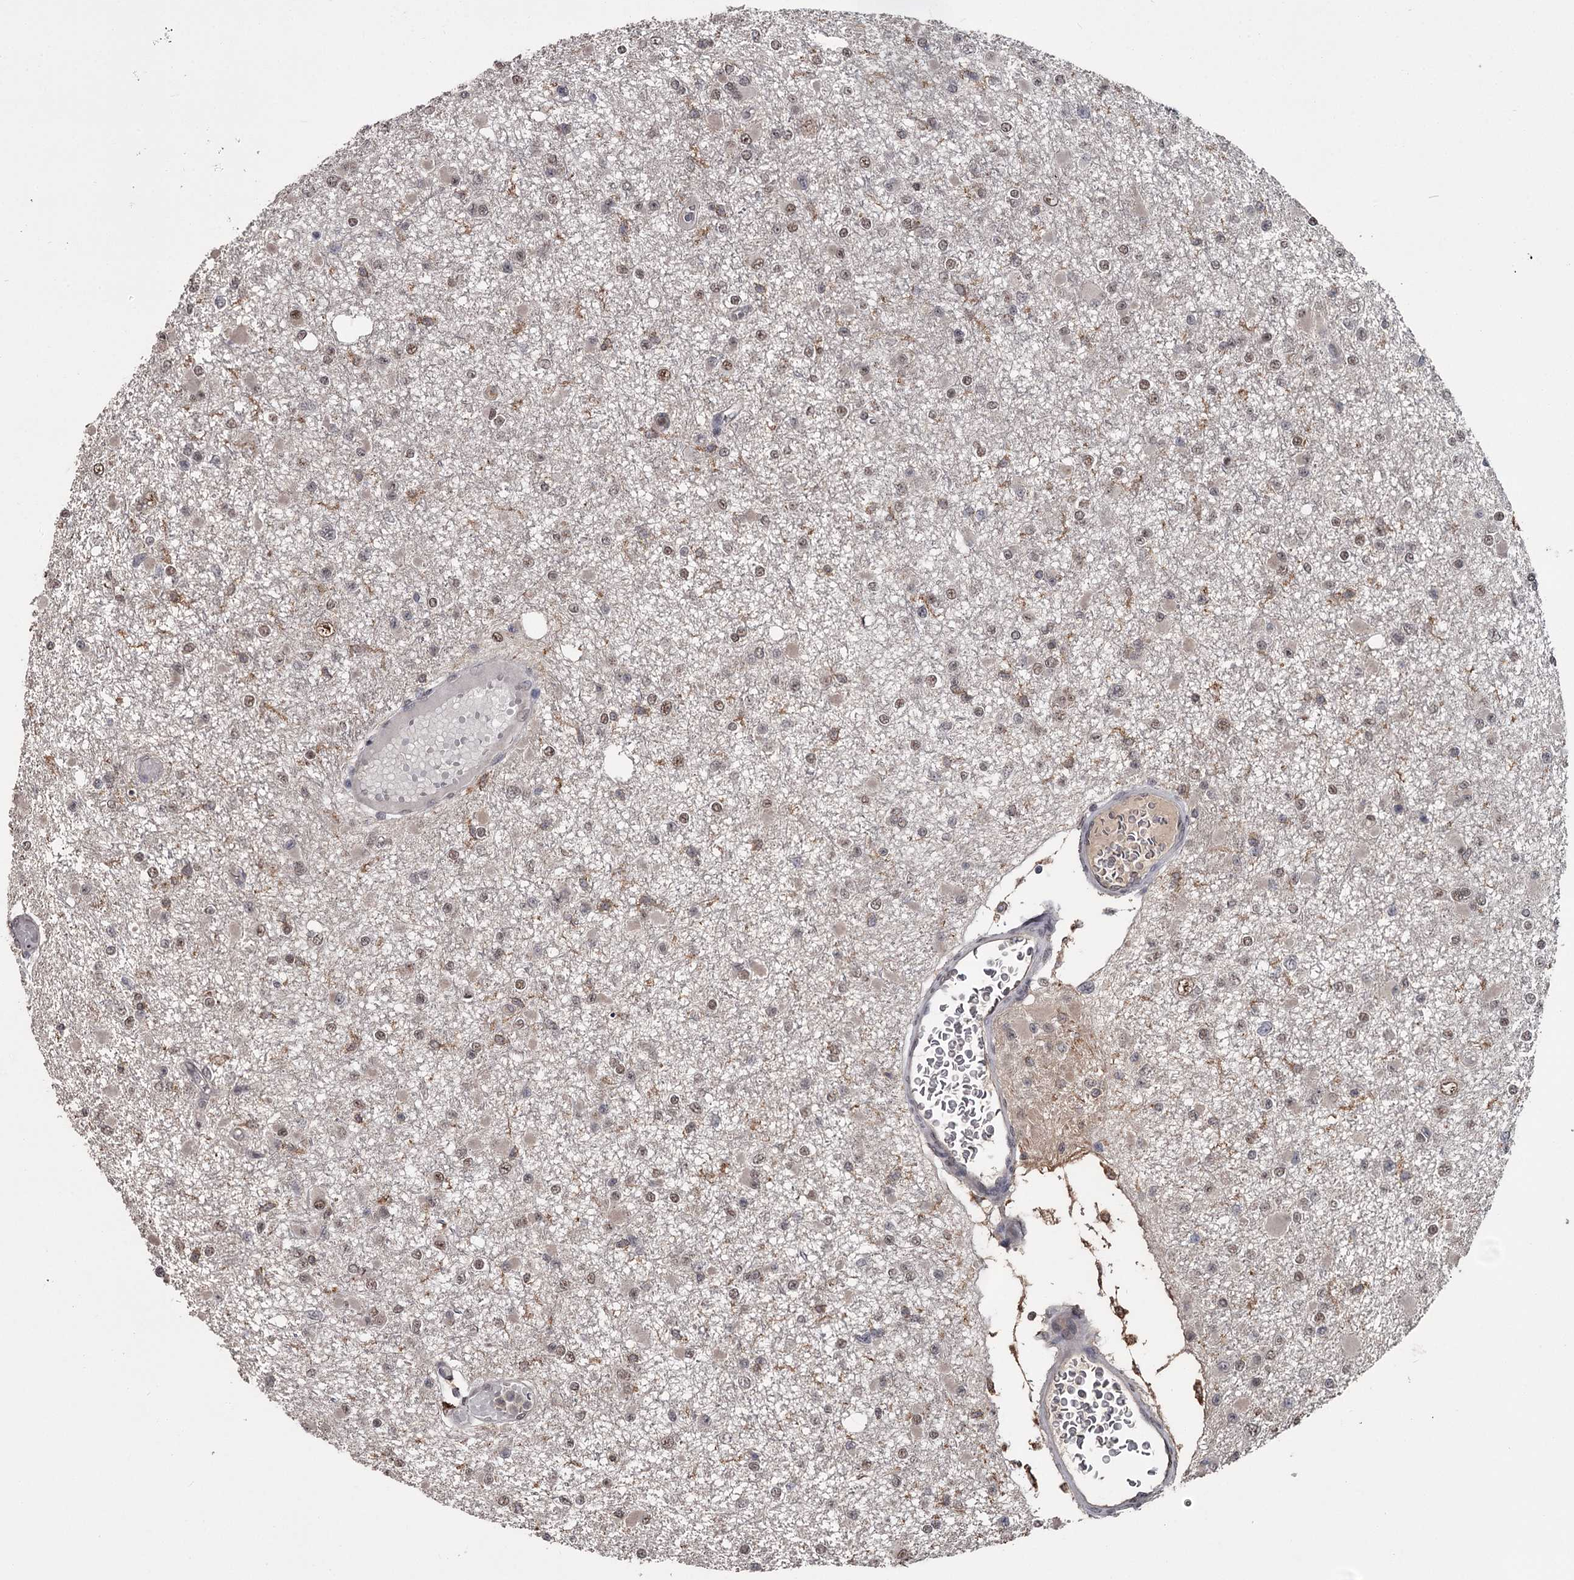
{"staining": {"intensity": "moderate", "quantity": "<25%", "location": "nuclear"}, "tissue": "glioma", "cell_type": "Tumor cells", "image_type": "cancer", "snomed": [{"axis": "morphology", "description": "Glioma, malignant, Low grade"}, {"axis": "topography", "description": "Brain"}], "caption": "This photomicrograph demonstrates low-grade glioma (malignant) stained with IHC to label a protein in brown. The nuclear of tumor cells show moderate positivity for the protein. Nuclei are counter-stained blue.", "gene": "PRPF40B", "patient": {"sex": "female", "age": 22}}